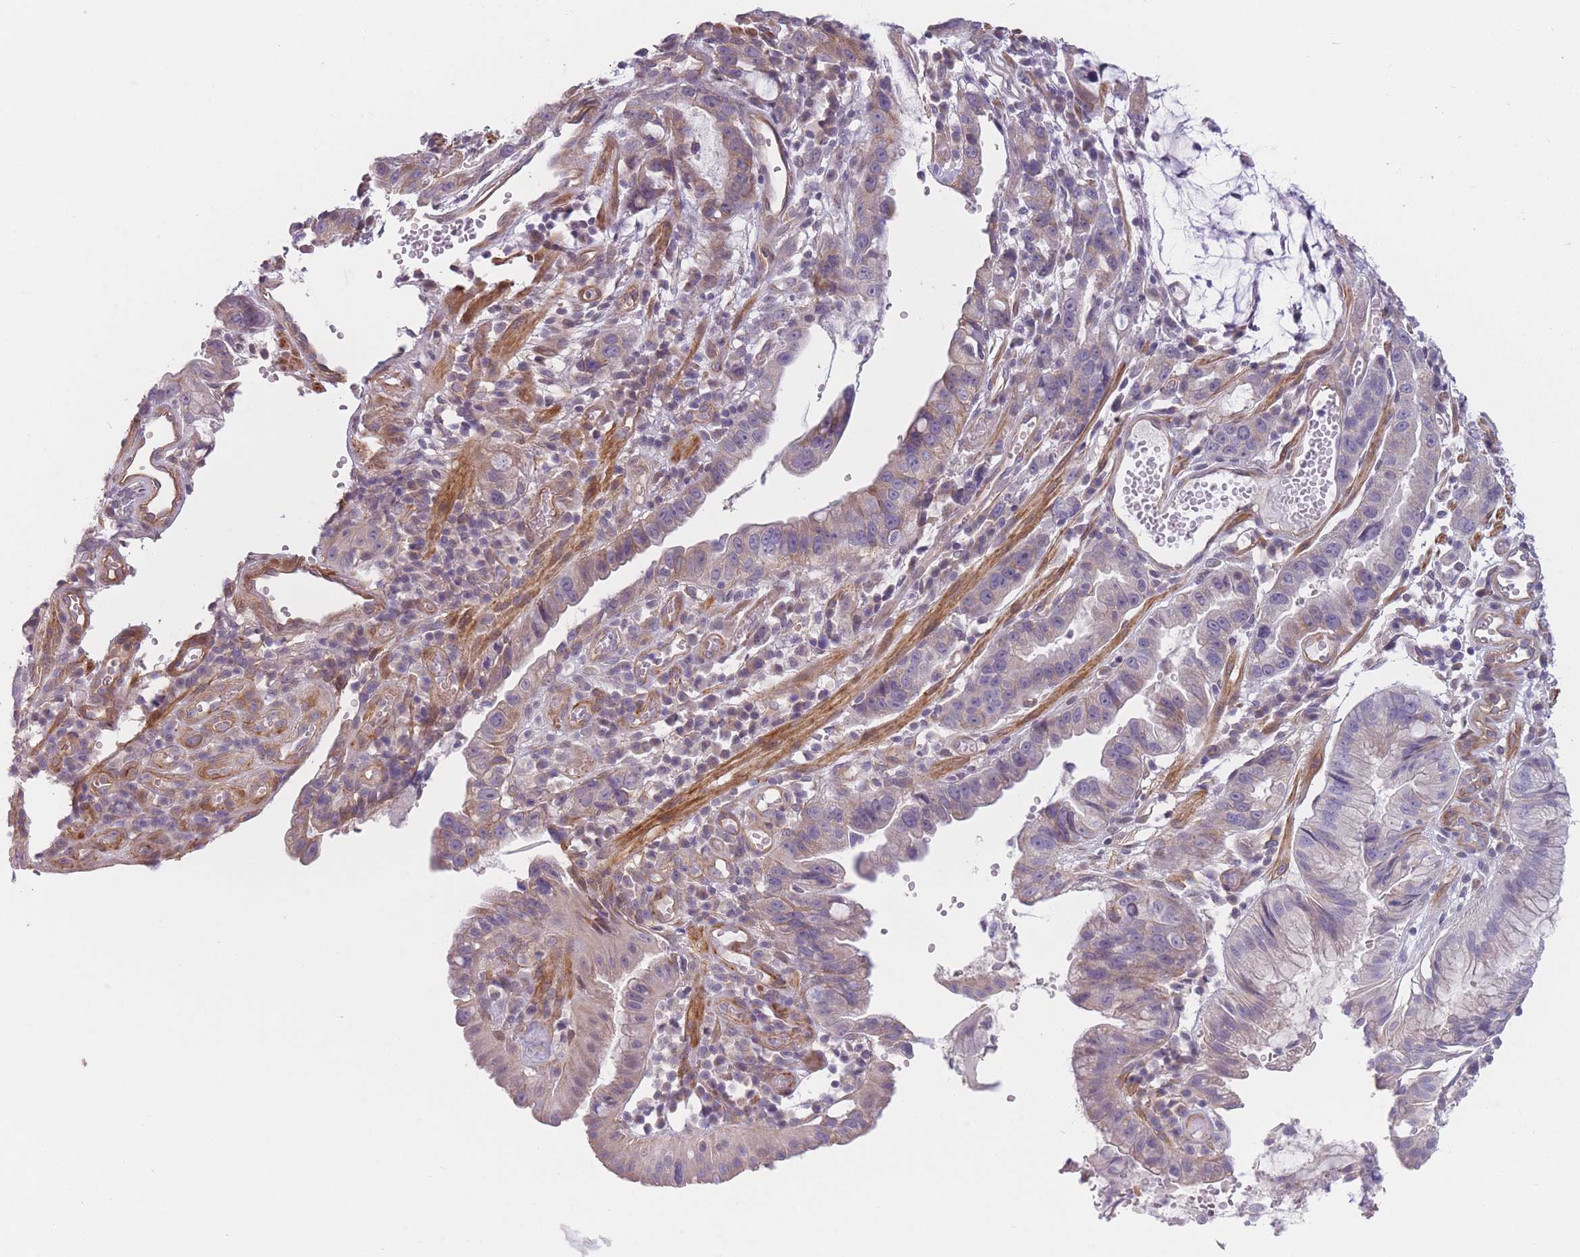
{"staining": {"intensity": "weak", "quantity": "25%-75%", "location": "cytoplasmic/membranous"}, "tissue": "stomach cancer", "cell_type": "Tumor cells", "image_type": "cancer", "snomed": [{"axis": "morphology", "description": "Adenocarcinoma, NOS"}, {"axis": "topography", "description": "Stomach"}], "caption": "Weak cytoplasmic/membranous positivity for a protein is identified in approximately 25%-75% of tumor cells of stomach cancer using immunohistochemistry (IHC).", "gene": "SLC7A6", "patient": {"sex": "male", "age": 55}}